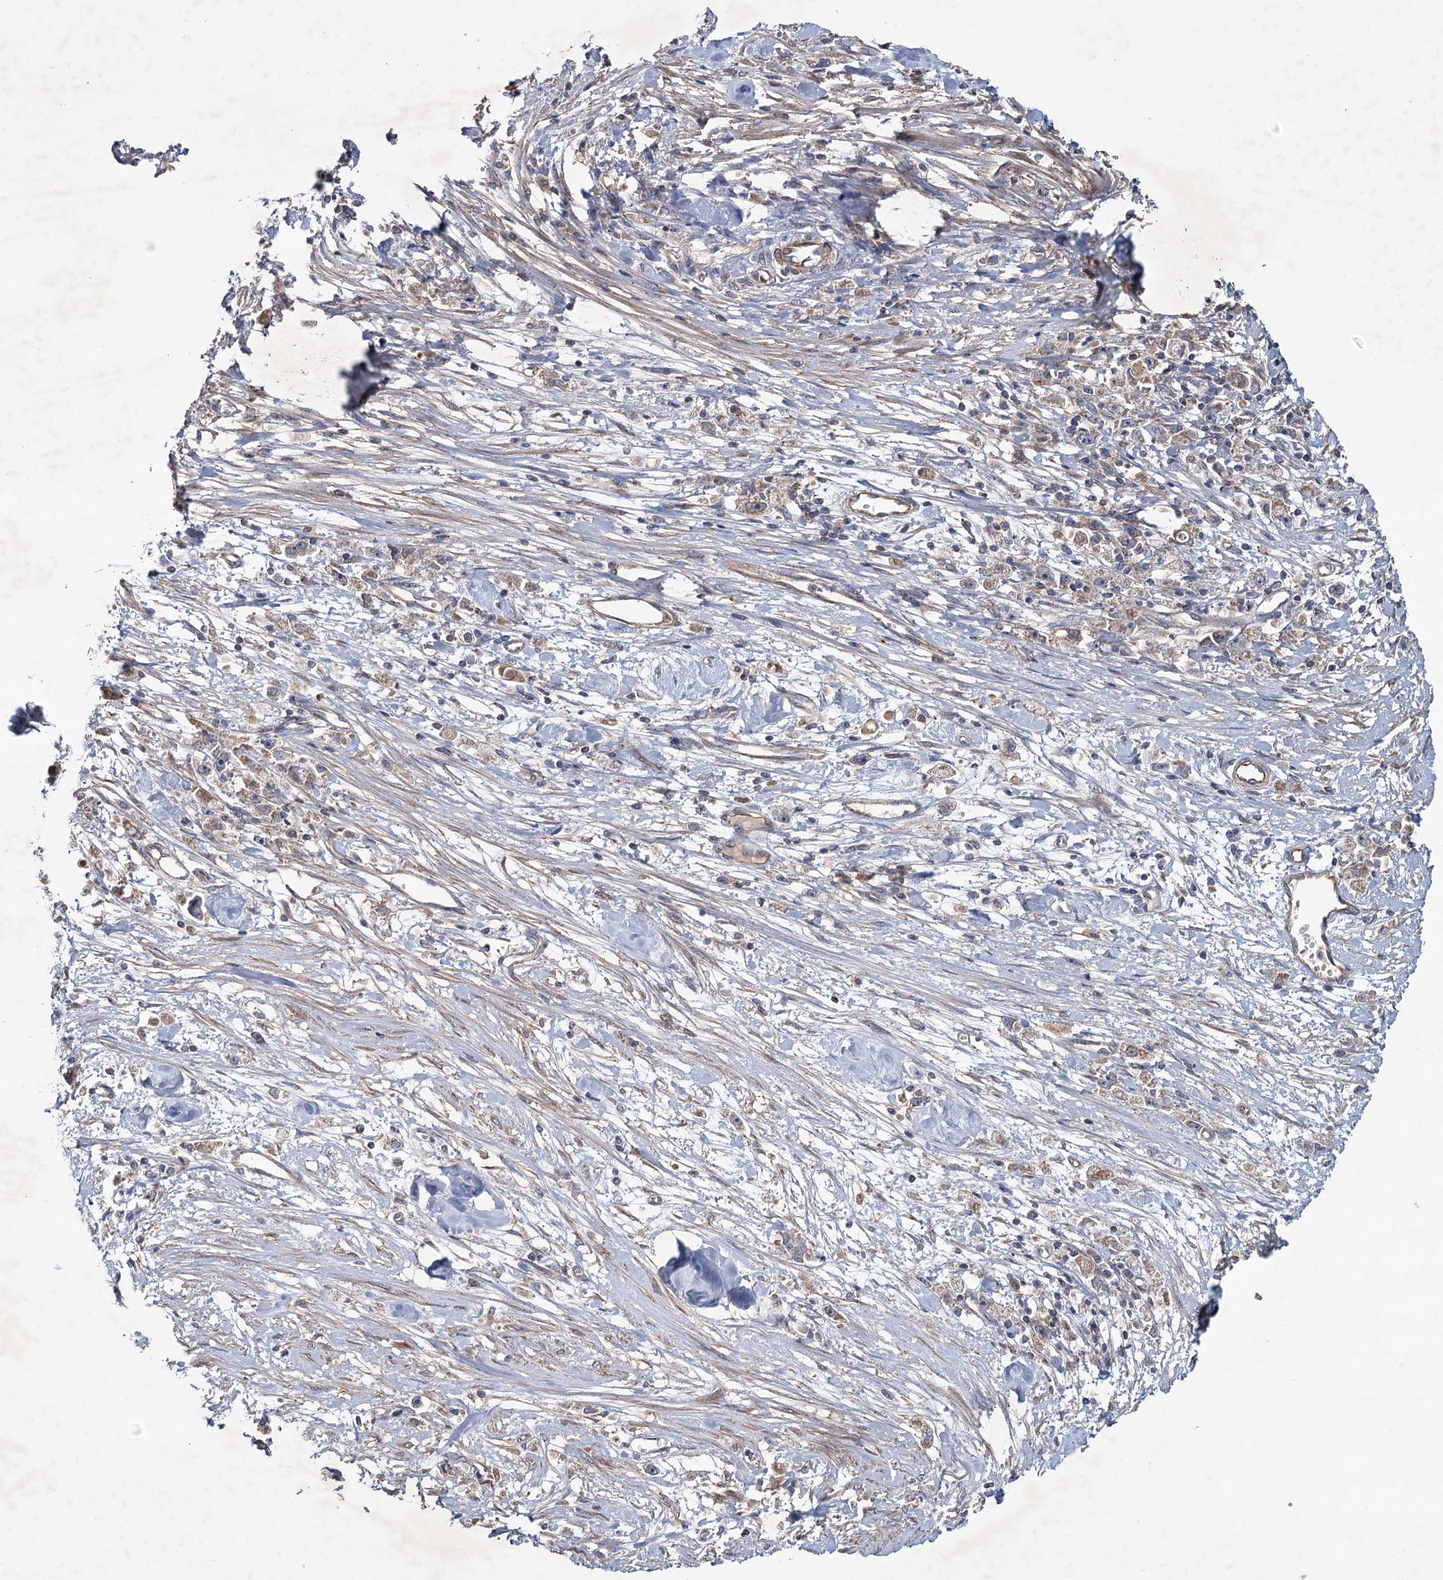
{"staining": {"intensity": "weak", "quantity": "<25%", "location": "cytoplasmic/membranous"}, "tissue": "stomach cancer", "cell_type": "Tumor cells", "image_type": "cancer", "snomed": [{"axis": "morphology", "description": "Adenocarcinoma, NOS"}, {"axis": "topography", "description": "Stomach"}], "caption": "This is an IHC photomicrograph of human stomach cancer (adenocarcinoma). There is no expression in tumor cells.", "gene": "MTRR", "patient": {"sex": "female", "age": 59}}